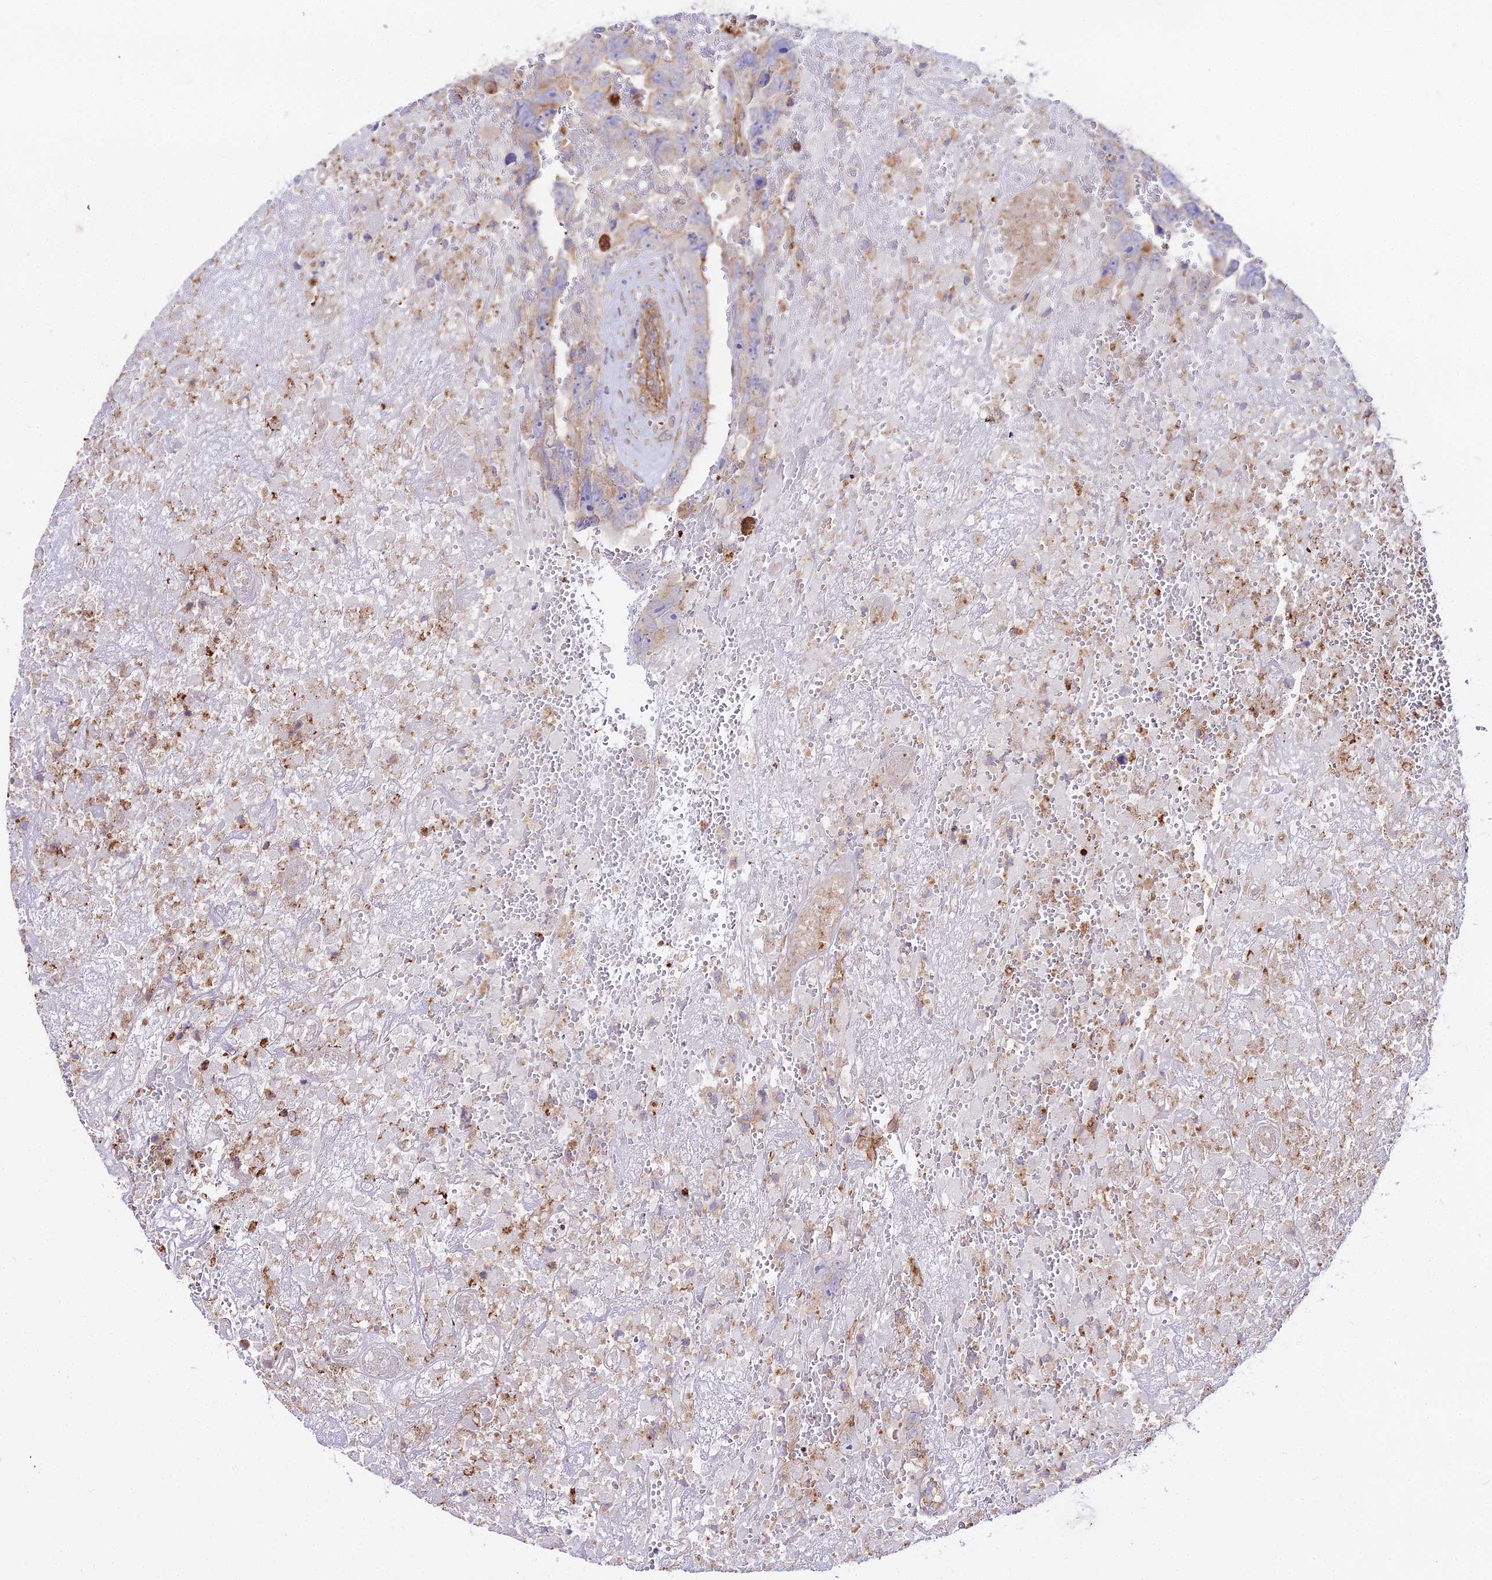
{"staining": {"intensity": "moderate", "quantity": "<25%", "location": "cytoplasmic/membranous"}, "tissue": "testis cancer", "cell_type": "Tumor cells", "image_type": "cancer", "snomed": [{"axis": "morphology", "description": "Carcinoma, Embryonal, NOS"}, {"axis": "topography", "description": "Testis"}], "caption": "Embryonal carcinoma (testis) was stained to show a protein in brown. There is low levels of moderate cytoplasmic/membranous expression in approximately <25% of tumor cells. (brown staining indicates protein expression, while blue staining denotes nuclei).", "gene": "GLYAT", "patient": {"sex": "male", "age": 45}}